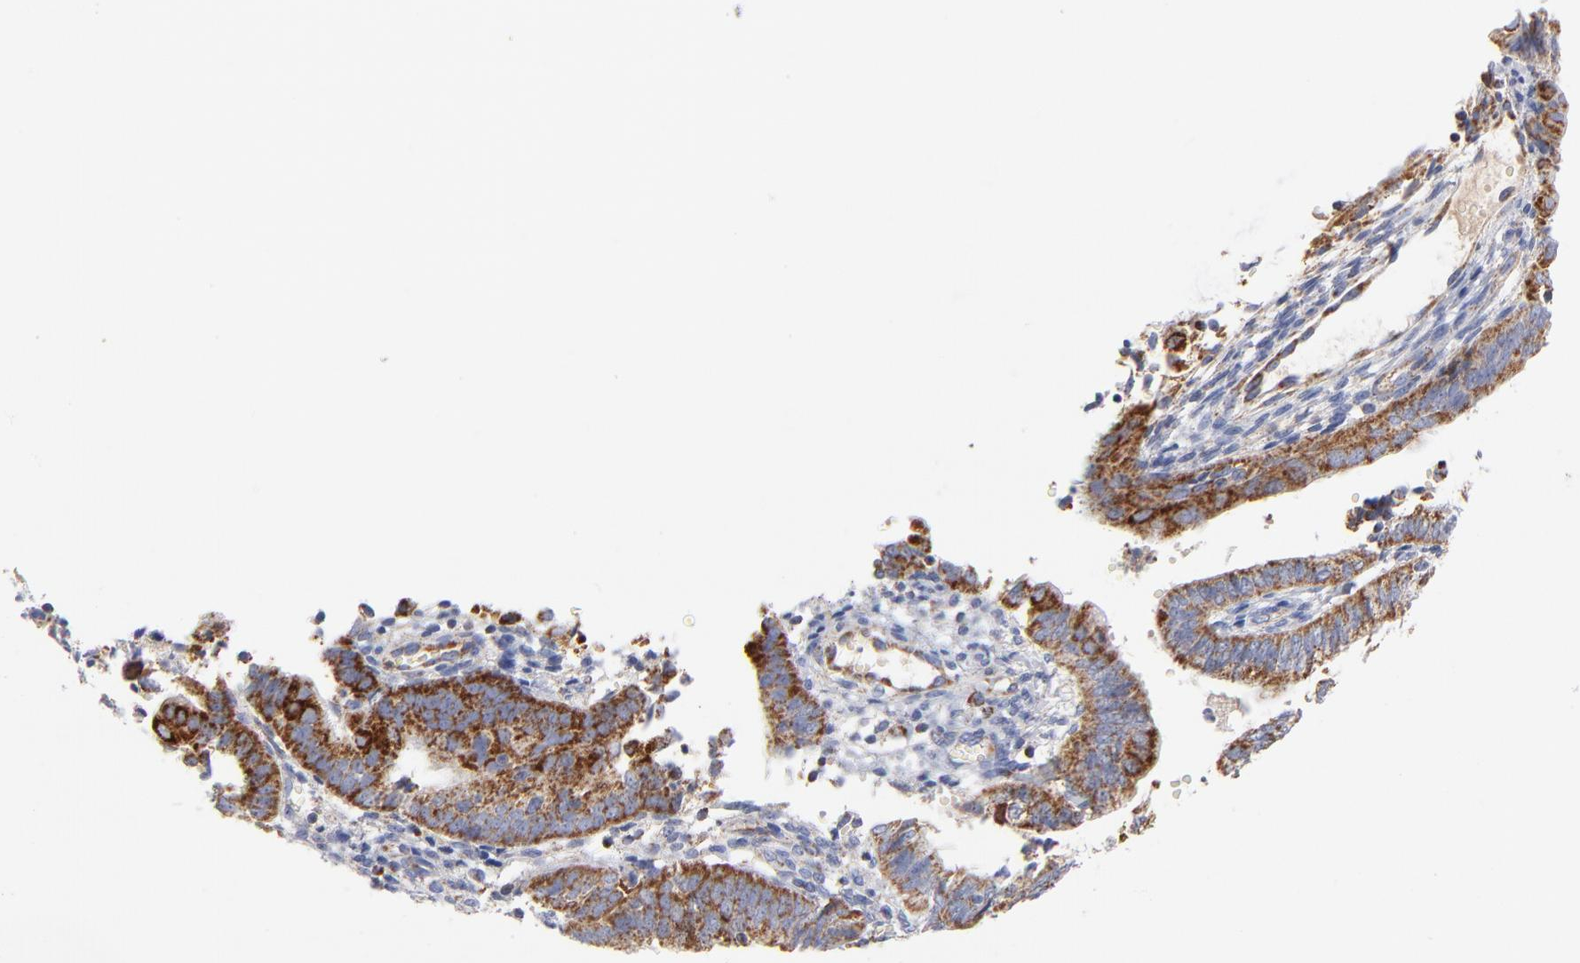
{"staining": {"intensity": "moderate", "quantity": ">75%", "location": "cytoplasmic/membranous"}, "tissue": "endometrial cancer", "cell_type": "Tumor cells", "image_type": "cancer", "snomed": [{"axis": "morphology", "description": "Adenocarcinoma, NOS"}, {"axis": "topography", "description": "Endometrium"}], "caption": "Human endometrial cancer (adenocarcinoma) stained with a brown dye exhibits moderate cytoplasmic/membranous positive positivity in about >75% of tumor cells.", "gene": "DLAT", "patient": {"sex": "female", "age": 63}}